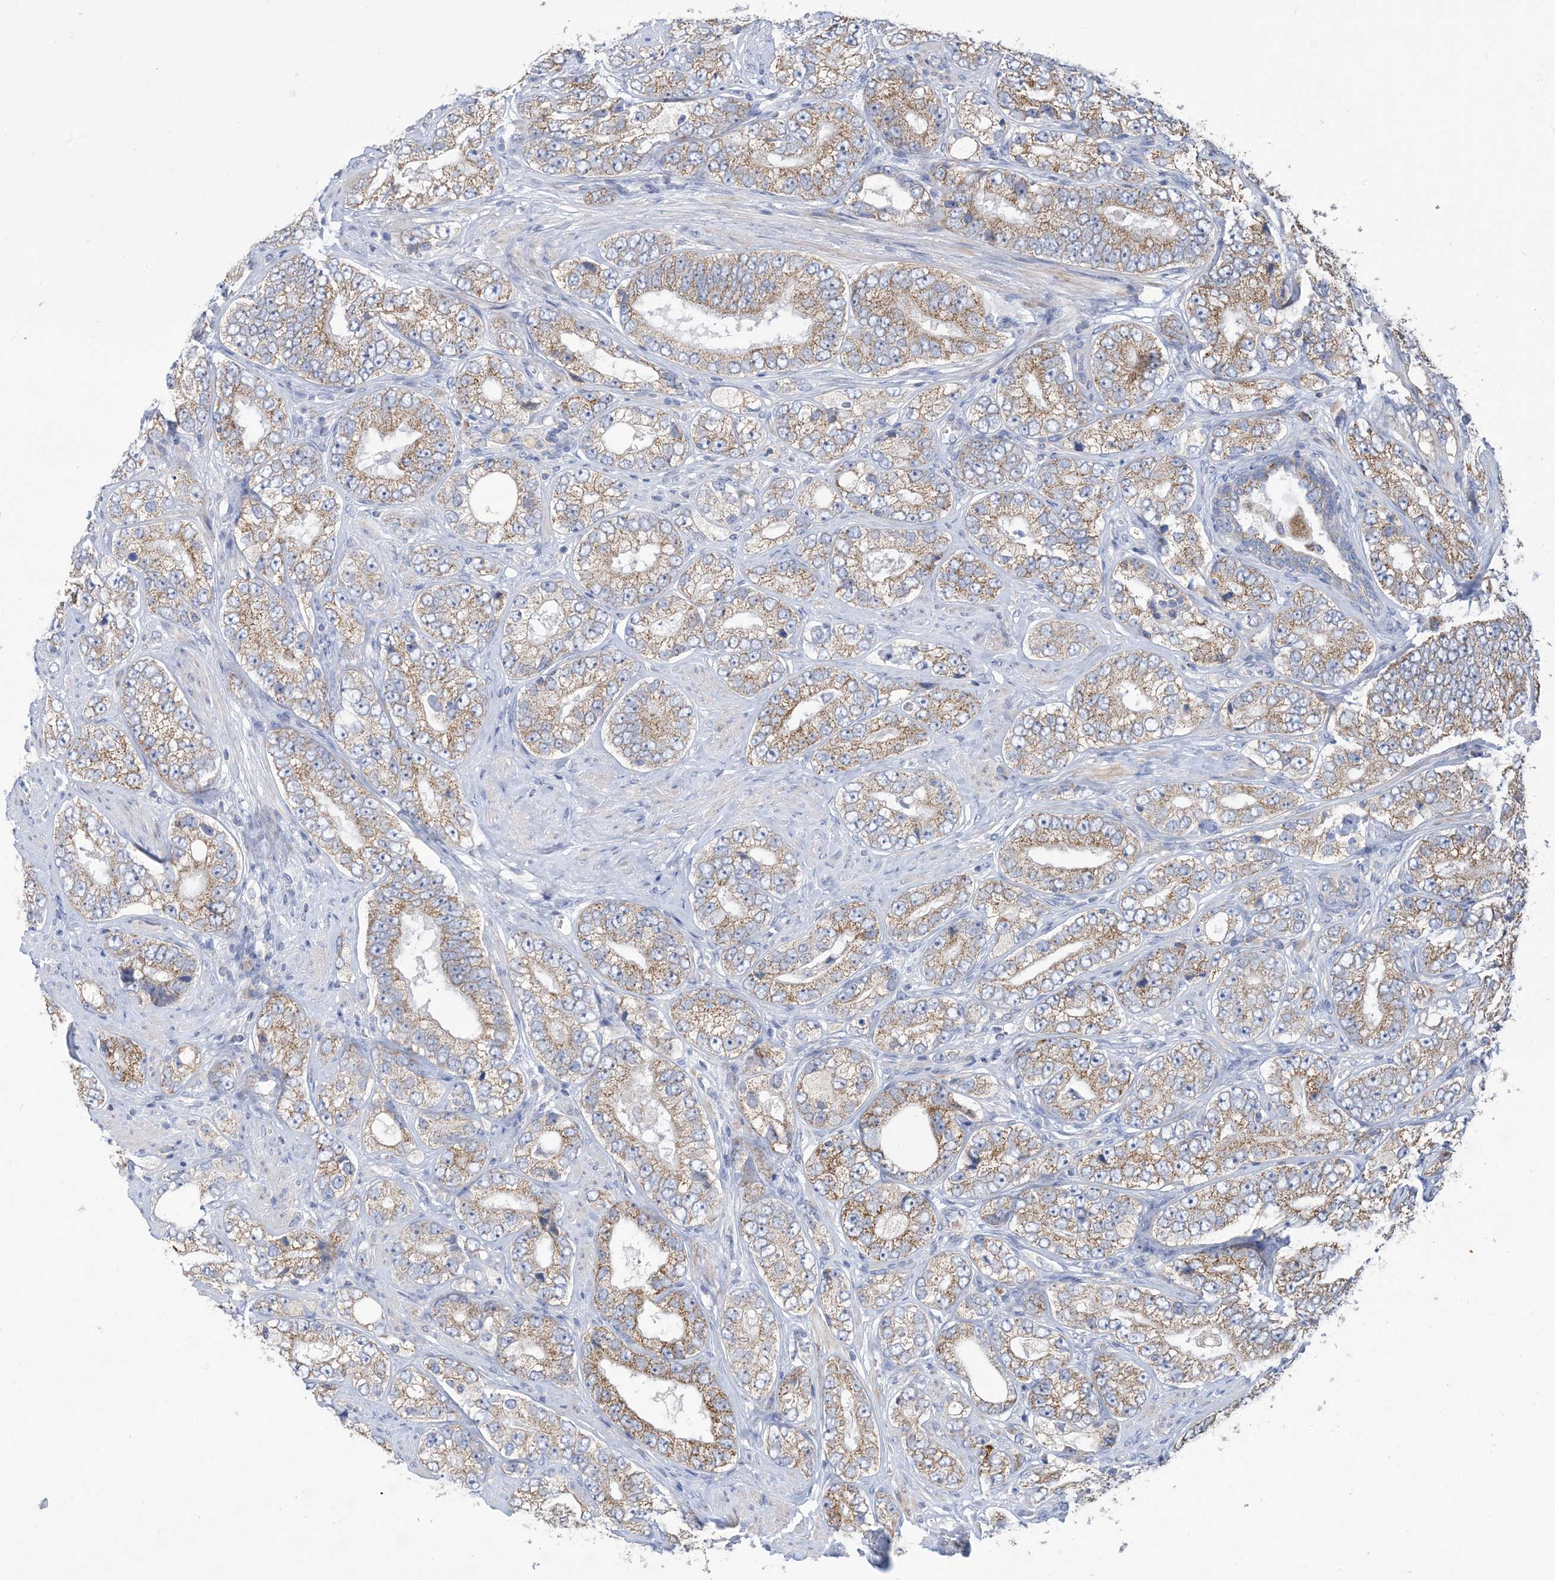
{"staining": {"intensity": "moderate", "quantity": ">75%", "location": "cytoplasmic/membranous"}, "tissue": "prostate cancer", "cell_type": "Tumor cells", "image_type": "cancer", "snomed": [{"axis": "morphology", "description": "Adenocarcinoma, High grade"}, {"axis": "topography", "description": "Prostate"}], "caption": "Immunohistochemical staining of human prostate cancer (high-grade adenocarcinoma) shows medium levels of moderate cytoplasmic/membranous expression in about >75% of tumor cells. The staining is performed using DAB (3,3'-diaminobenzidine) brown chromogen to label protein expression. The nuclei are counter-stained blue using hematoxylin.", "gene": "CLEC16A", "patient": {"sex": "male", "age": 56}}